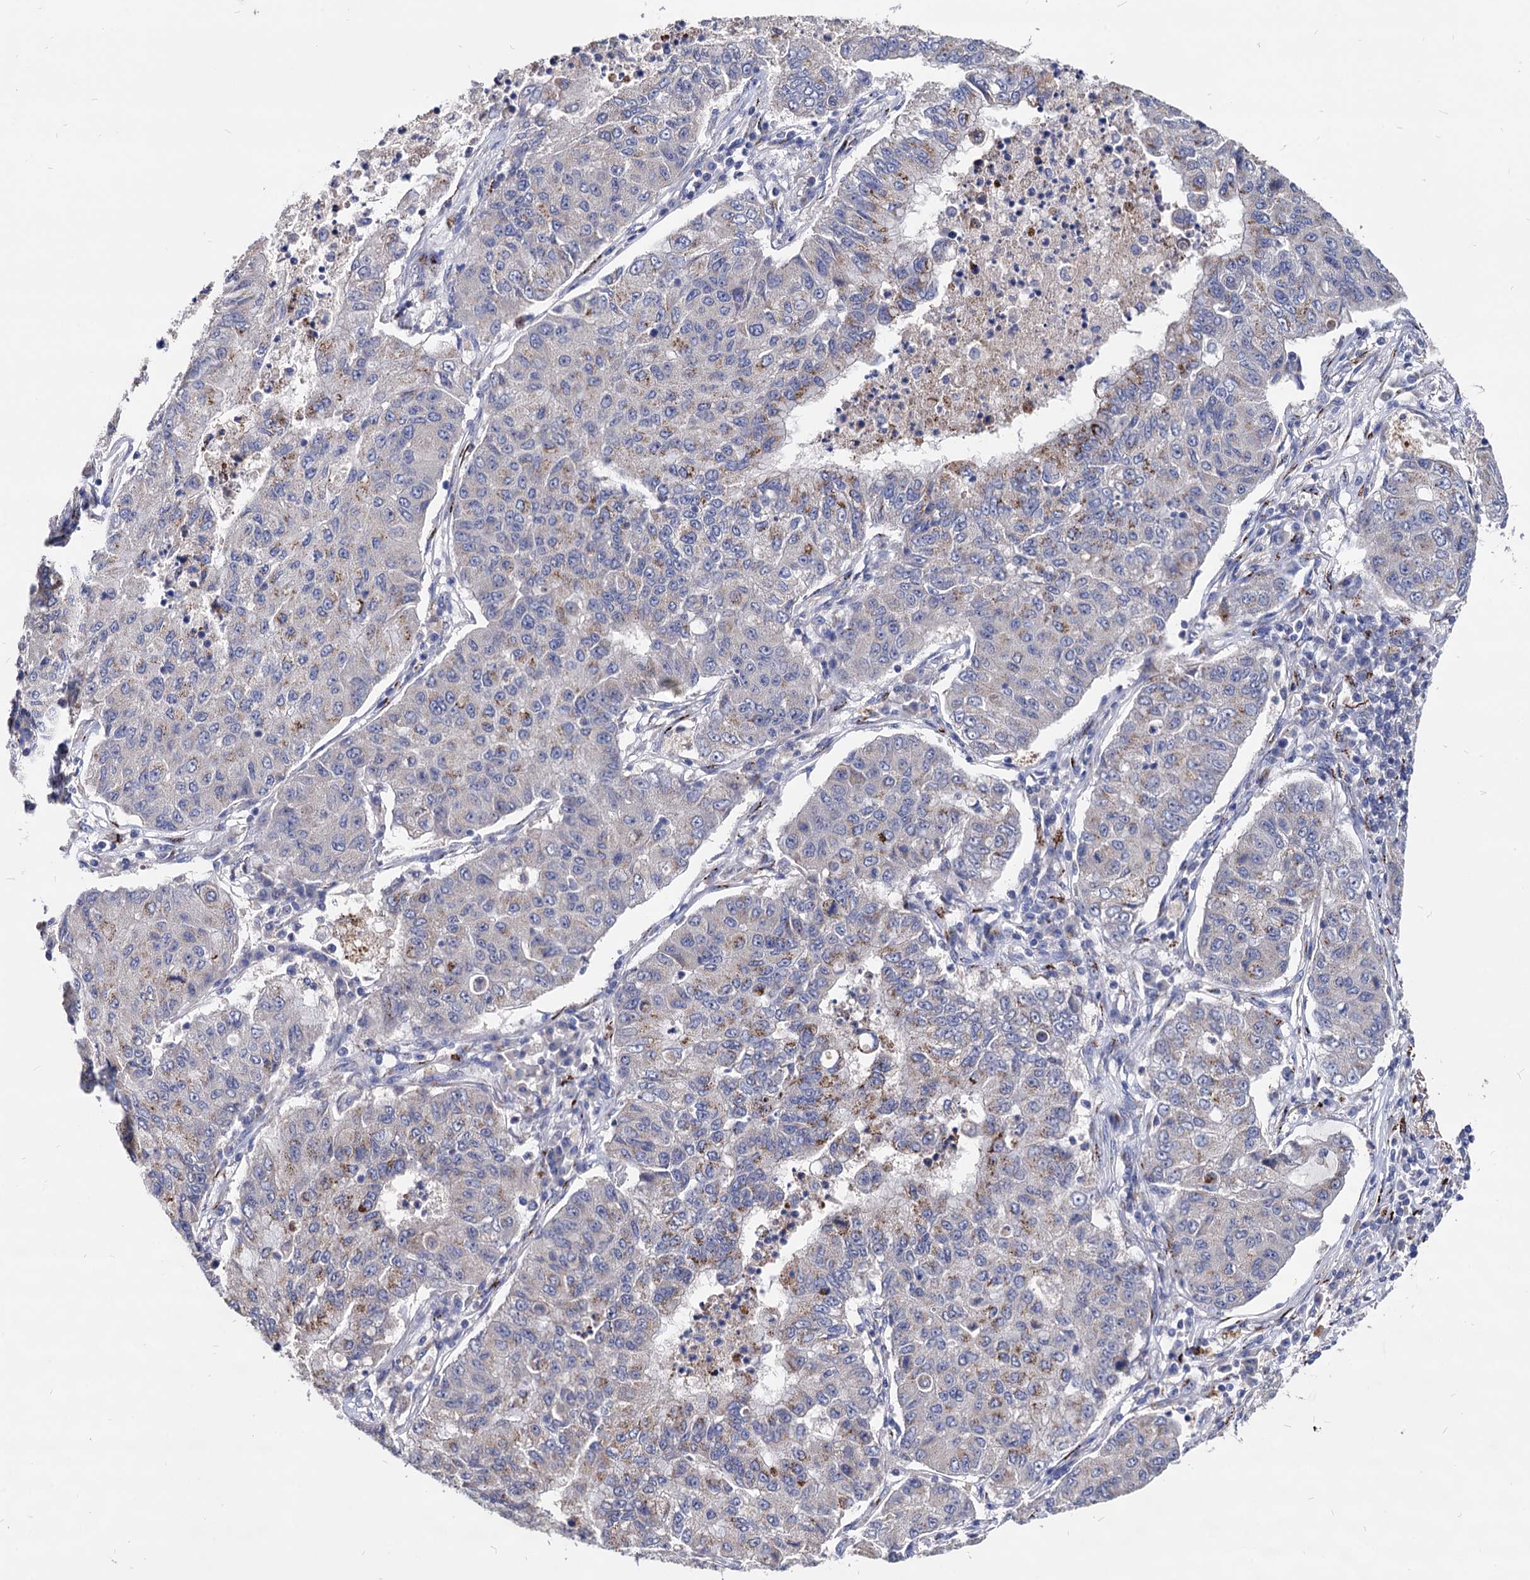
{"staining": {"intensity": "moderate", "quantity": "<25%", "location": "cytoplasmic/membranous"}, "tissue": "lung cancer", "cell_type": "Tumor cells", "image_type": "cancer", "snomed": [{"axis": "morphology", "description": "Squamous cell carcinoma, NOS"}, {"axis": "topography", "description": "Lung"}], "caption": "A brown stain shows moderate cytoplasmic/membranous positivity of a protein in human lung cancer tumor cells.", "gene": "ESD", "patient": {"sex": "male", "age": 74}}